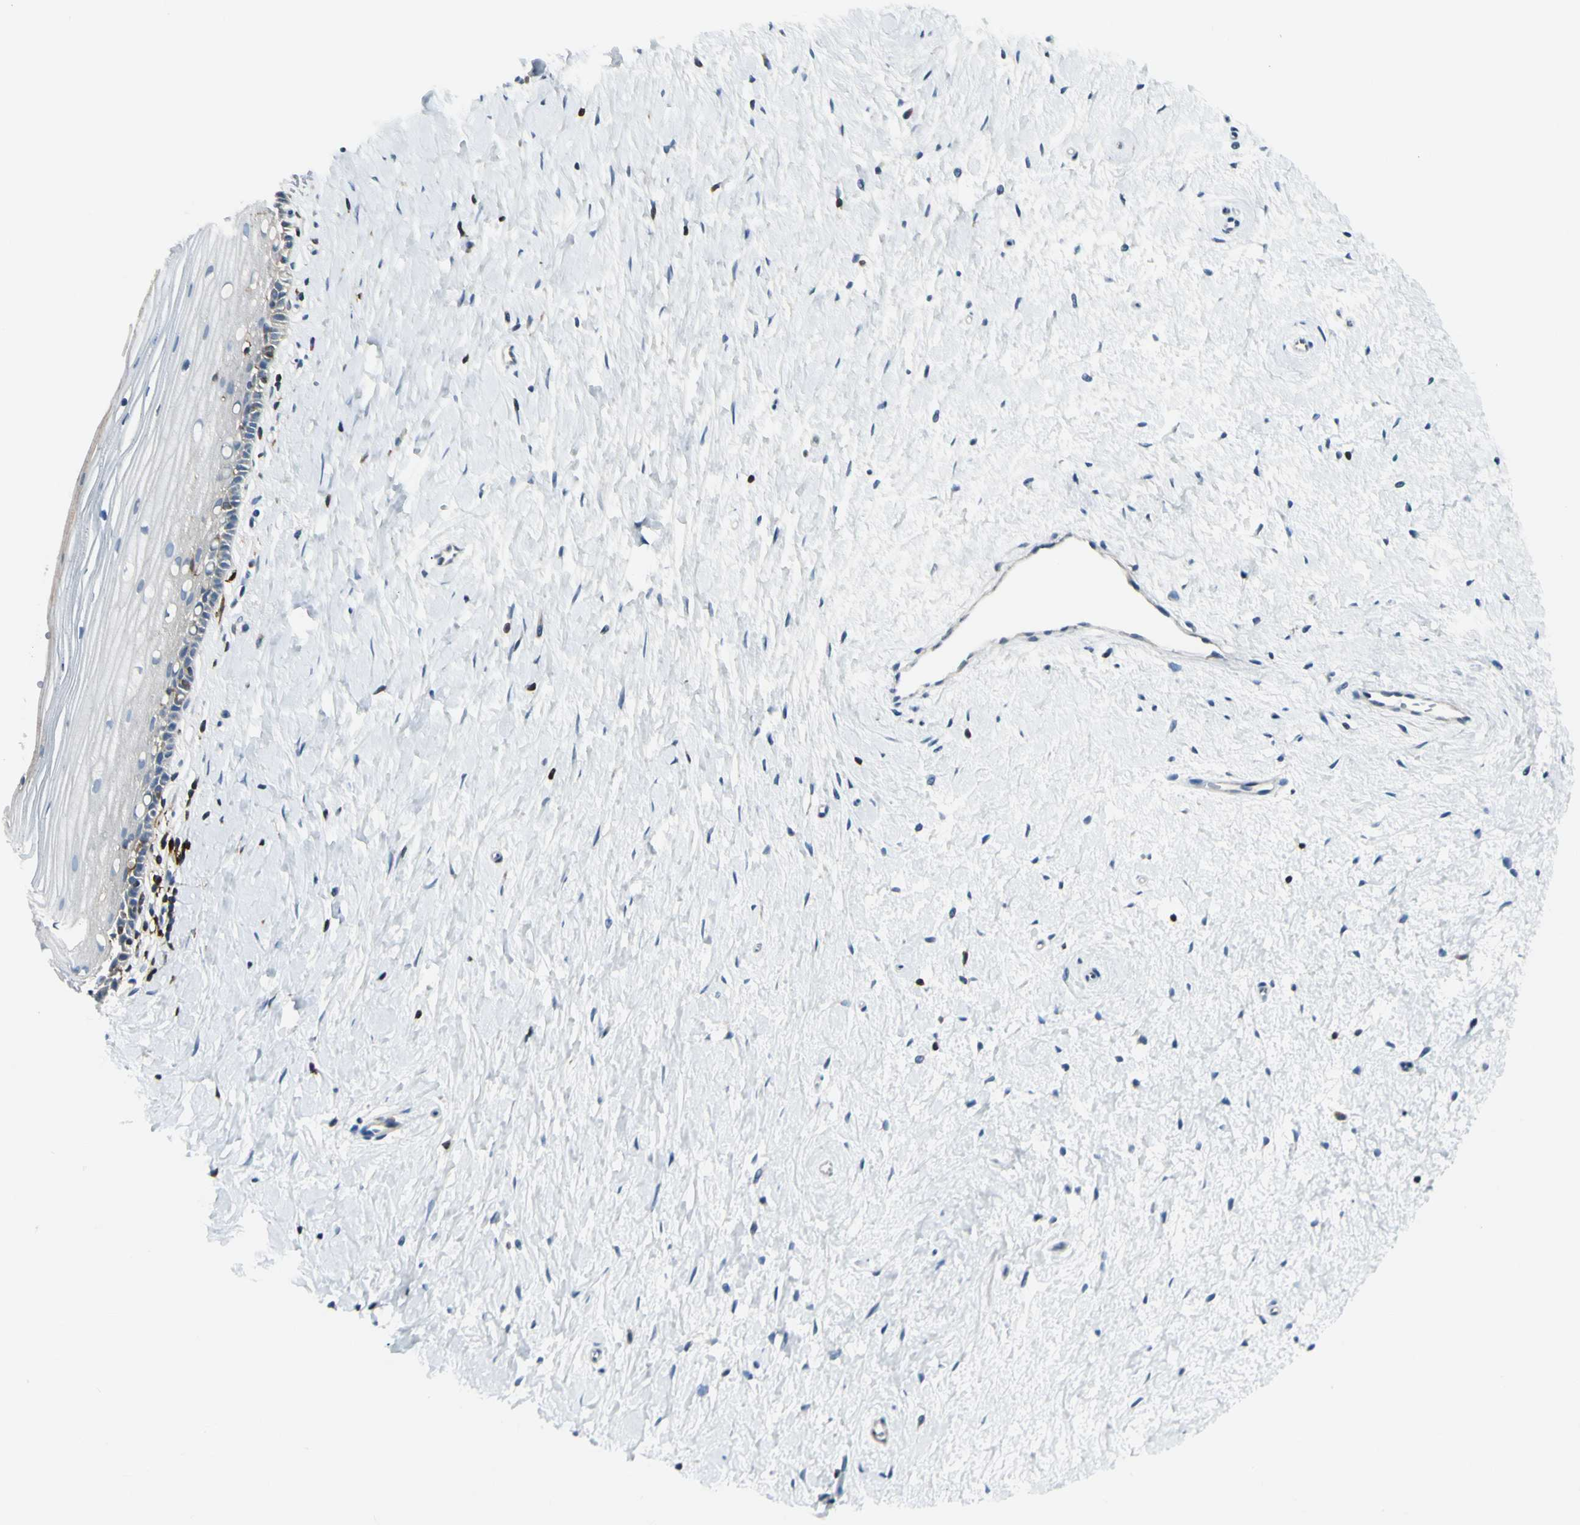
{"staining": {"intensity": "negative", "quantity": "none", "location": "none"}, "tissue": "cervix", "cell_type": "Glandular cells", "image_type": "normal", "snomed": [{"axis": "morphology", "description": "Normal tissue, NOS"}, {"axis": "topography", "description": "Cervix"}], "caption": "IHC image of benign cervix: cervix stained with DAB exhibits no significant protein staining in glandular cells.", "gene": "TRAF1", "patient": {"sex": "female", "age": 39}}